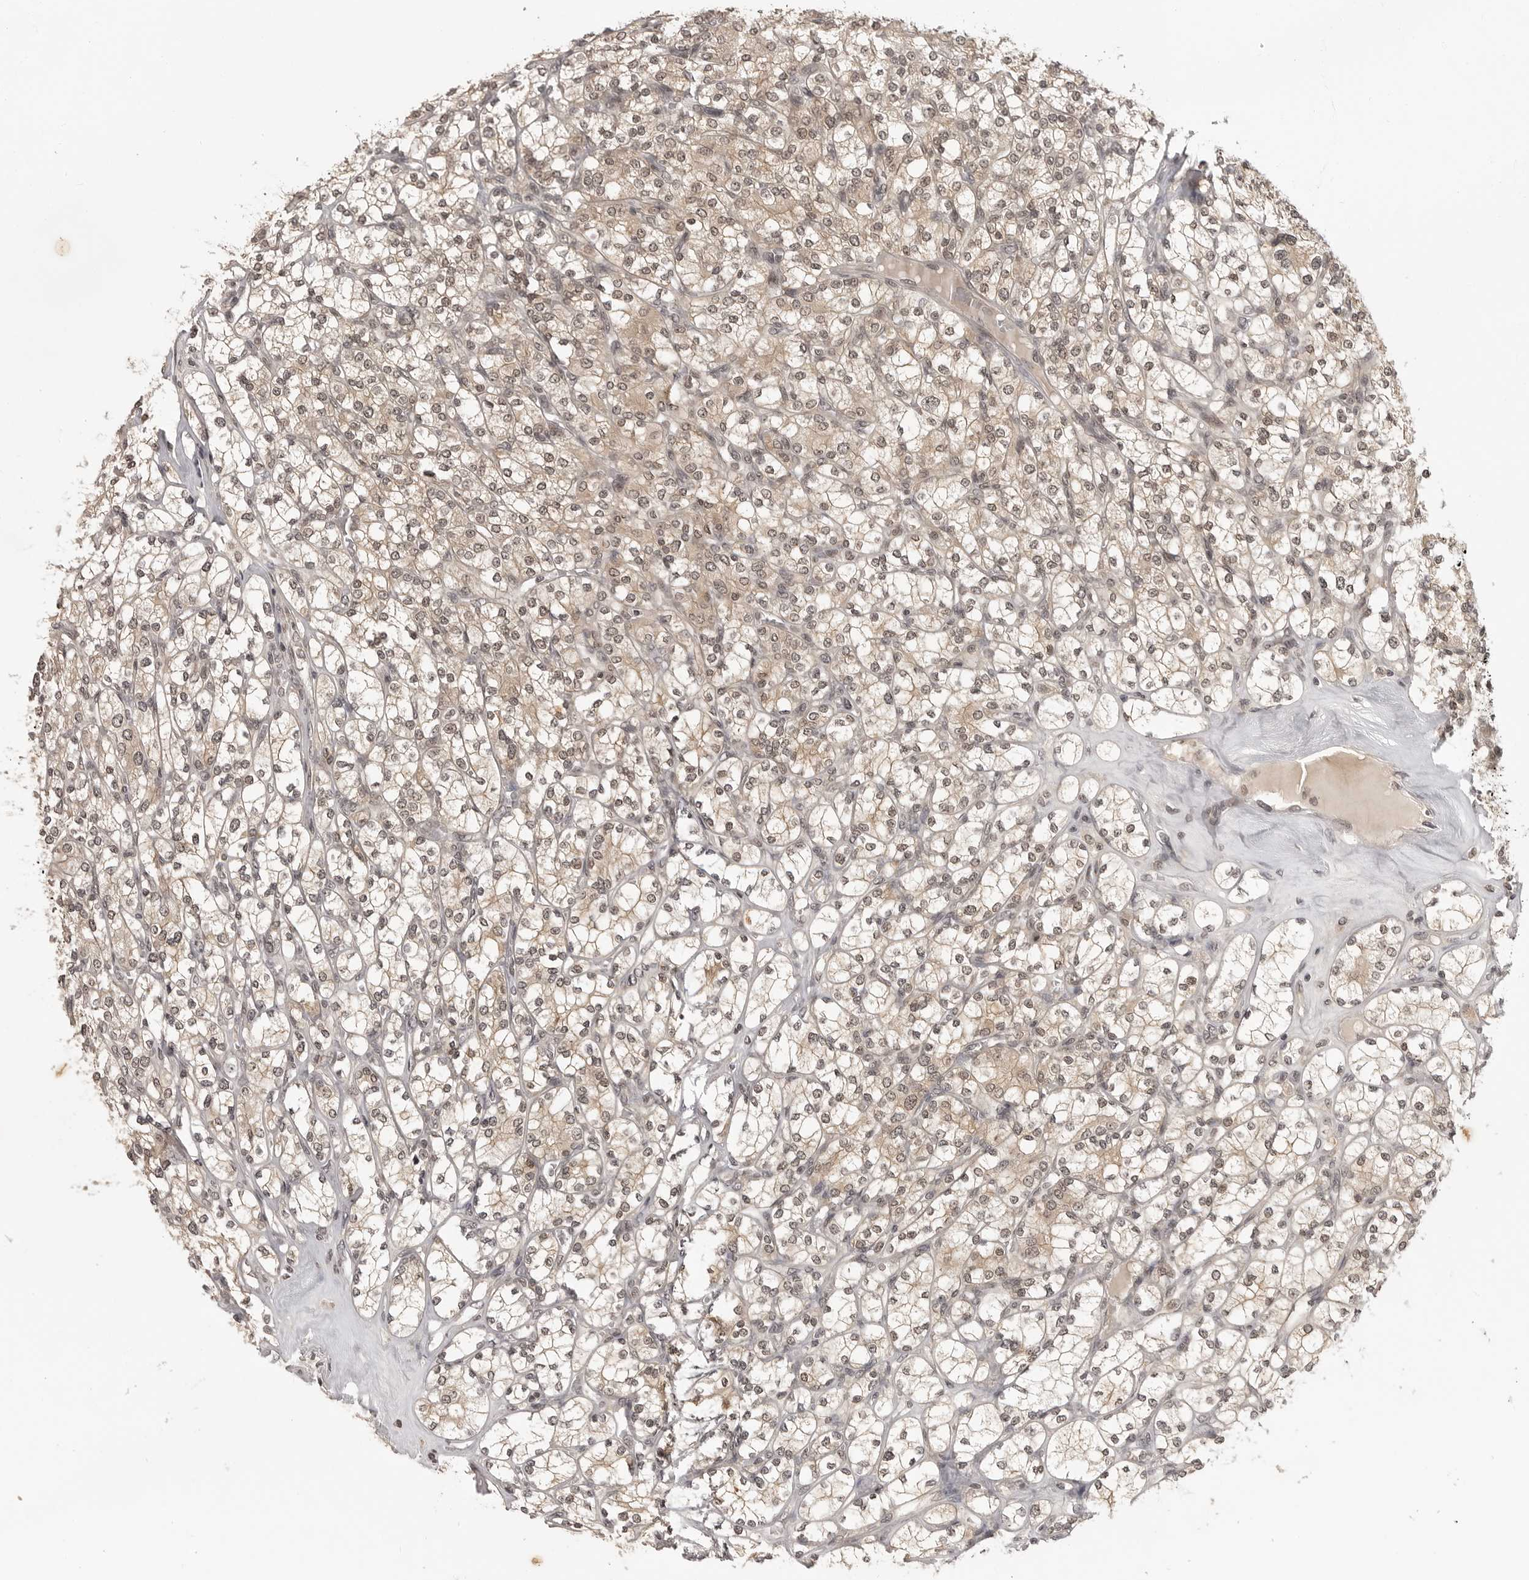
{"staining": {"intensity": "weak", "quantity": ">75%", "location": "cytoplasmic/membranous,nuclear"}, "tissue": "renal cancer", "cell_type": "Tumor cells", "image_type": "cancer", "snomed": [{"axis": "morphology", "description": "Adenocarcinoma, NOS"}, {"axis": "topography", "description": "Kidney"}], "caption": "Human adenocarcinoma (renal) stained with a protein marker shows weak staining in tumor cells.", "gene": "PEG3", "patient": {"sex": "male", "age": 77}}